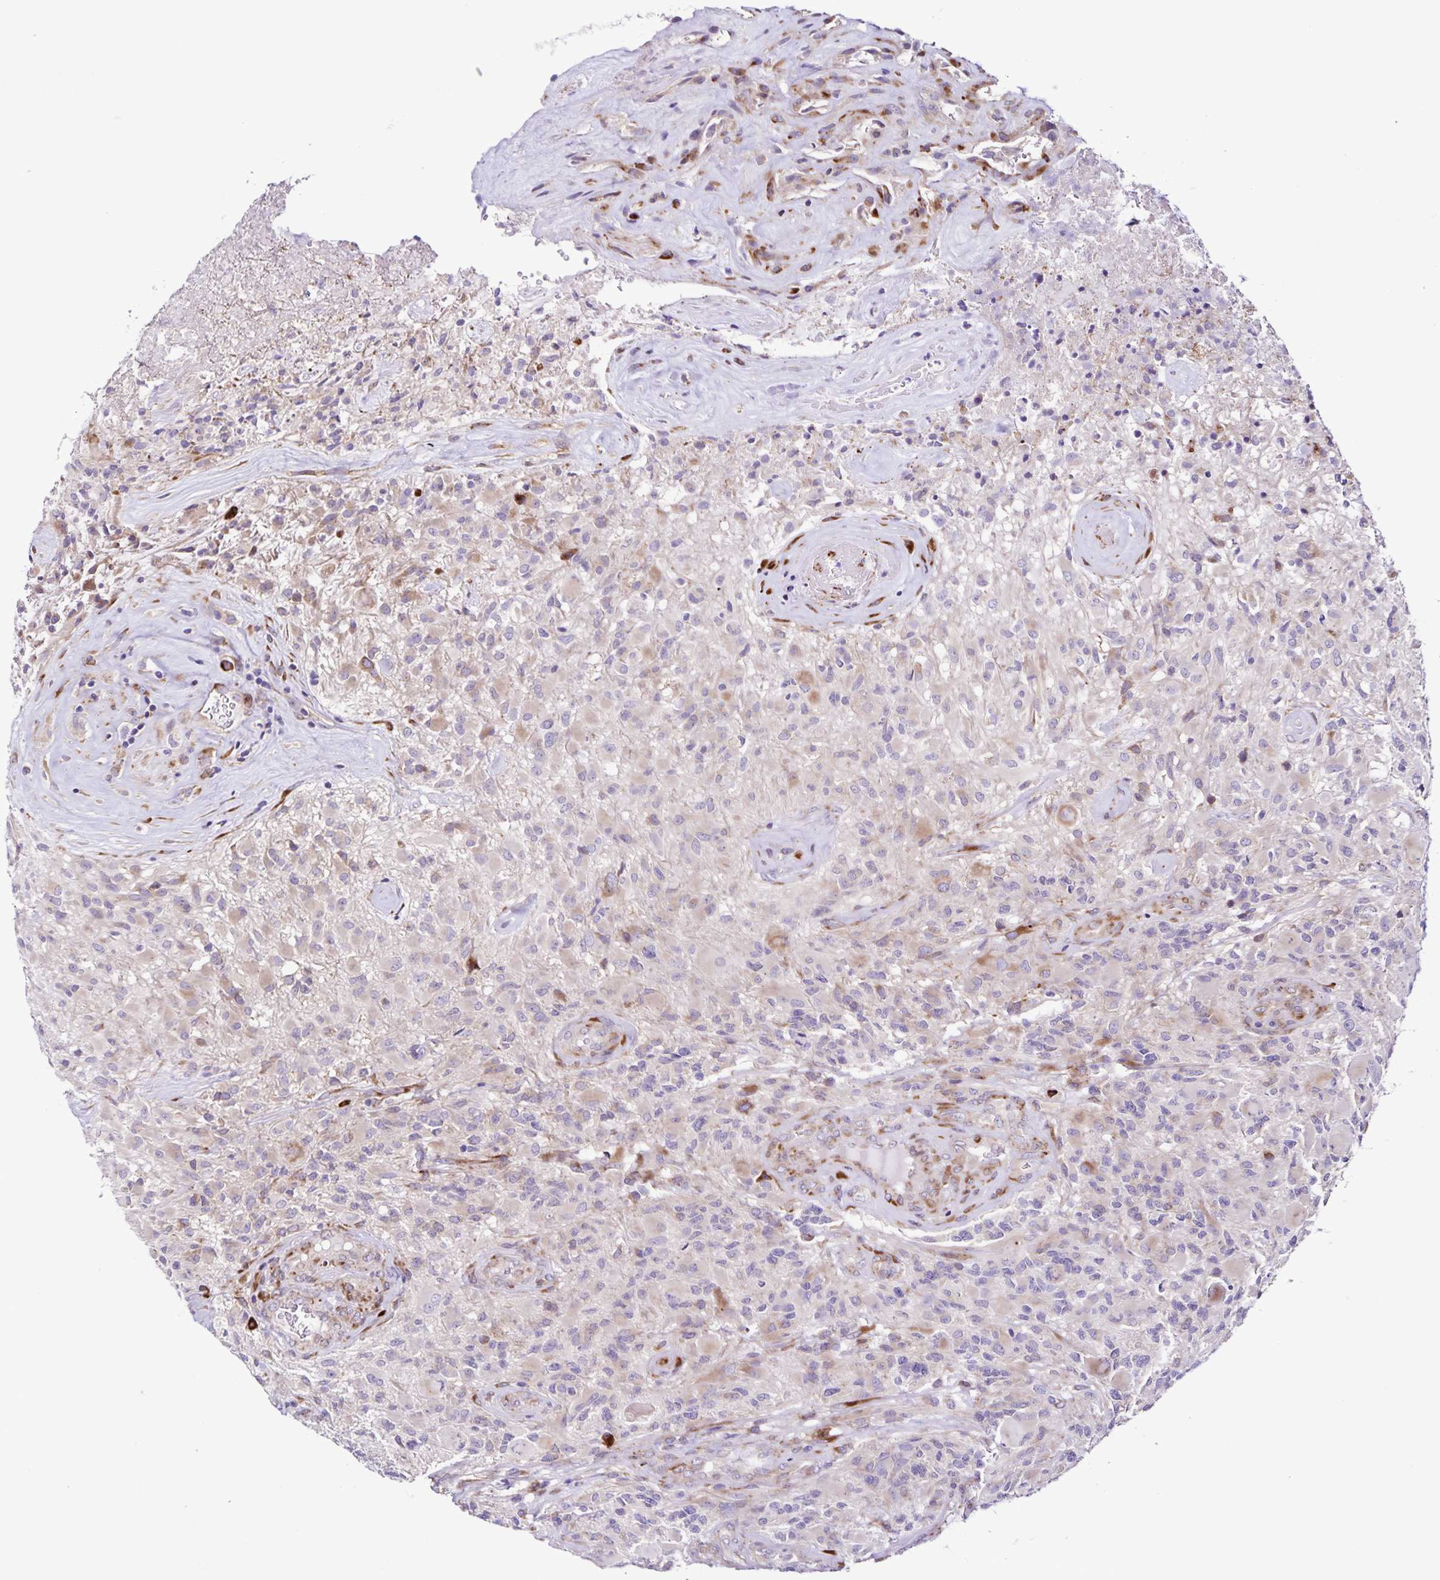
{"staining": {"intensity": "weak", "quantity": "<25%", "location": "cytoplasmic/membranous"}, "tissue": "glioma", "cell_type": "Tumor cells", "image_type": "cancer", "snomed": [{"axis": "morphology", "description": "Glioma, malignant, High grade"}, {"axis": "topography", "description": "Brain"}], "caption": "An image of malignant glioma (high-grade) stained for a protein reveals no brown staining in tumor cells.", "gene": "OSBPL5", "patient": {"sex": "female", "age": 65}}